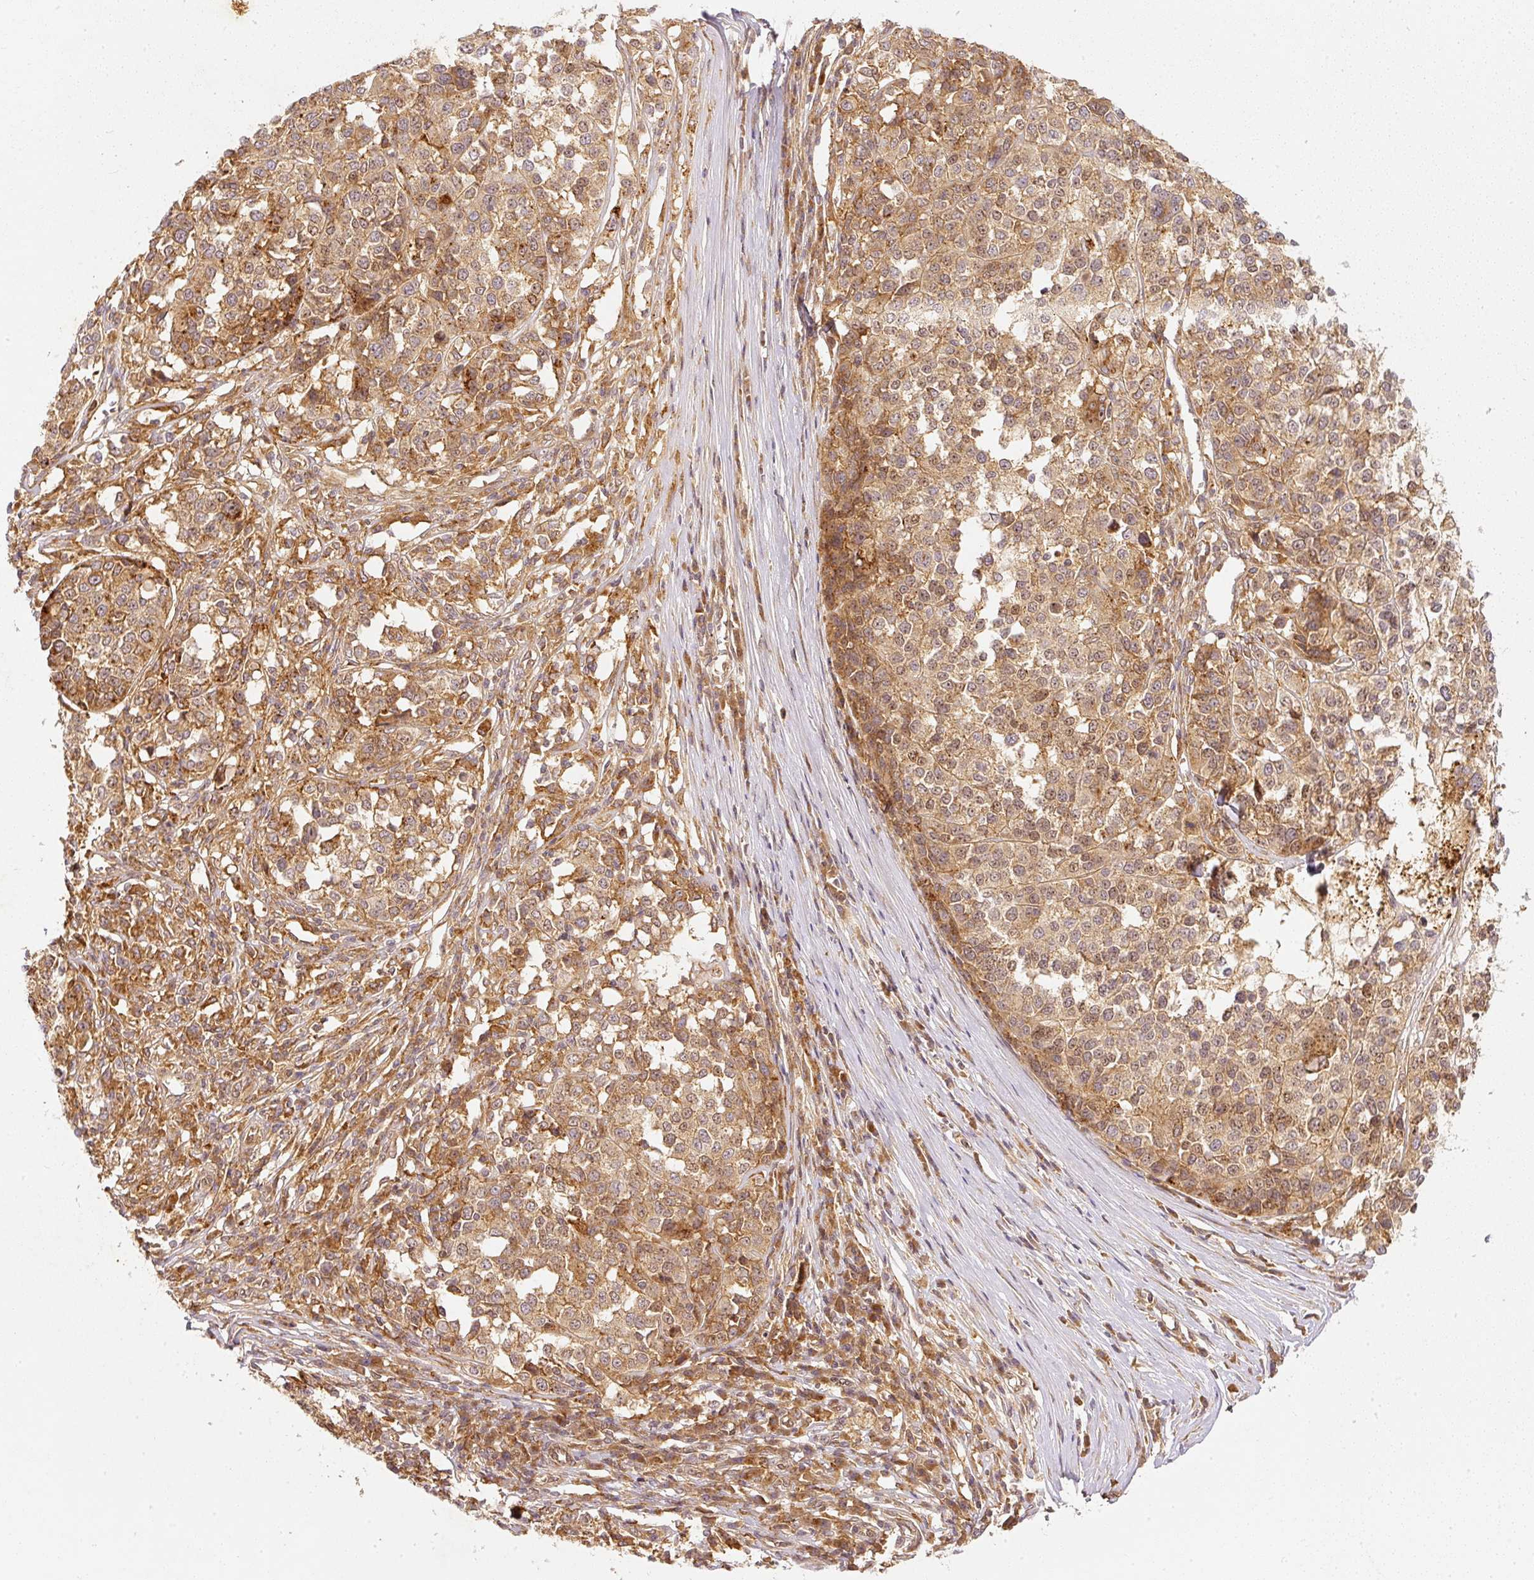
{"staining": {"intensity": "moderate", "quantity": ">75%", "location": "cytoplasmic/membranous"}, "tissue": "melanoma", "cell_type": "Tumor cells", "image_type": "cancer", "snomed": [{"axis": "morphology", "description": "Malignant melanoma, Metastatic site"}, {"axis": "topography", "description": "Lymph node"}], "caption": "Immunohistochemical staining of malignant melanoma (metastatic site) displays medium levels of moderate cytoplasmic/membranous protein expression in approximately >75% of tumor cells.", "gene": "ZNF580", "patient": {"sex": "male", "age": 44}}